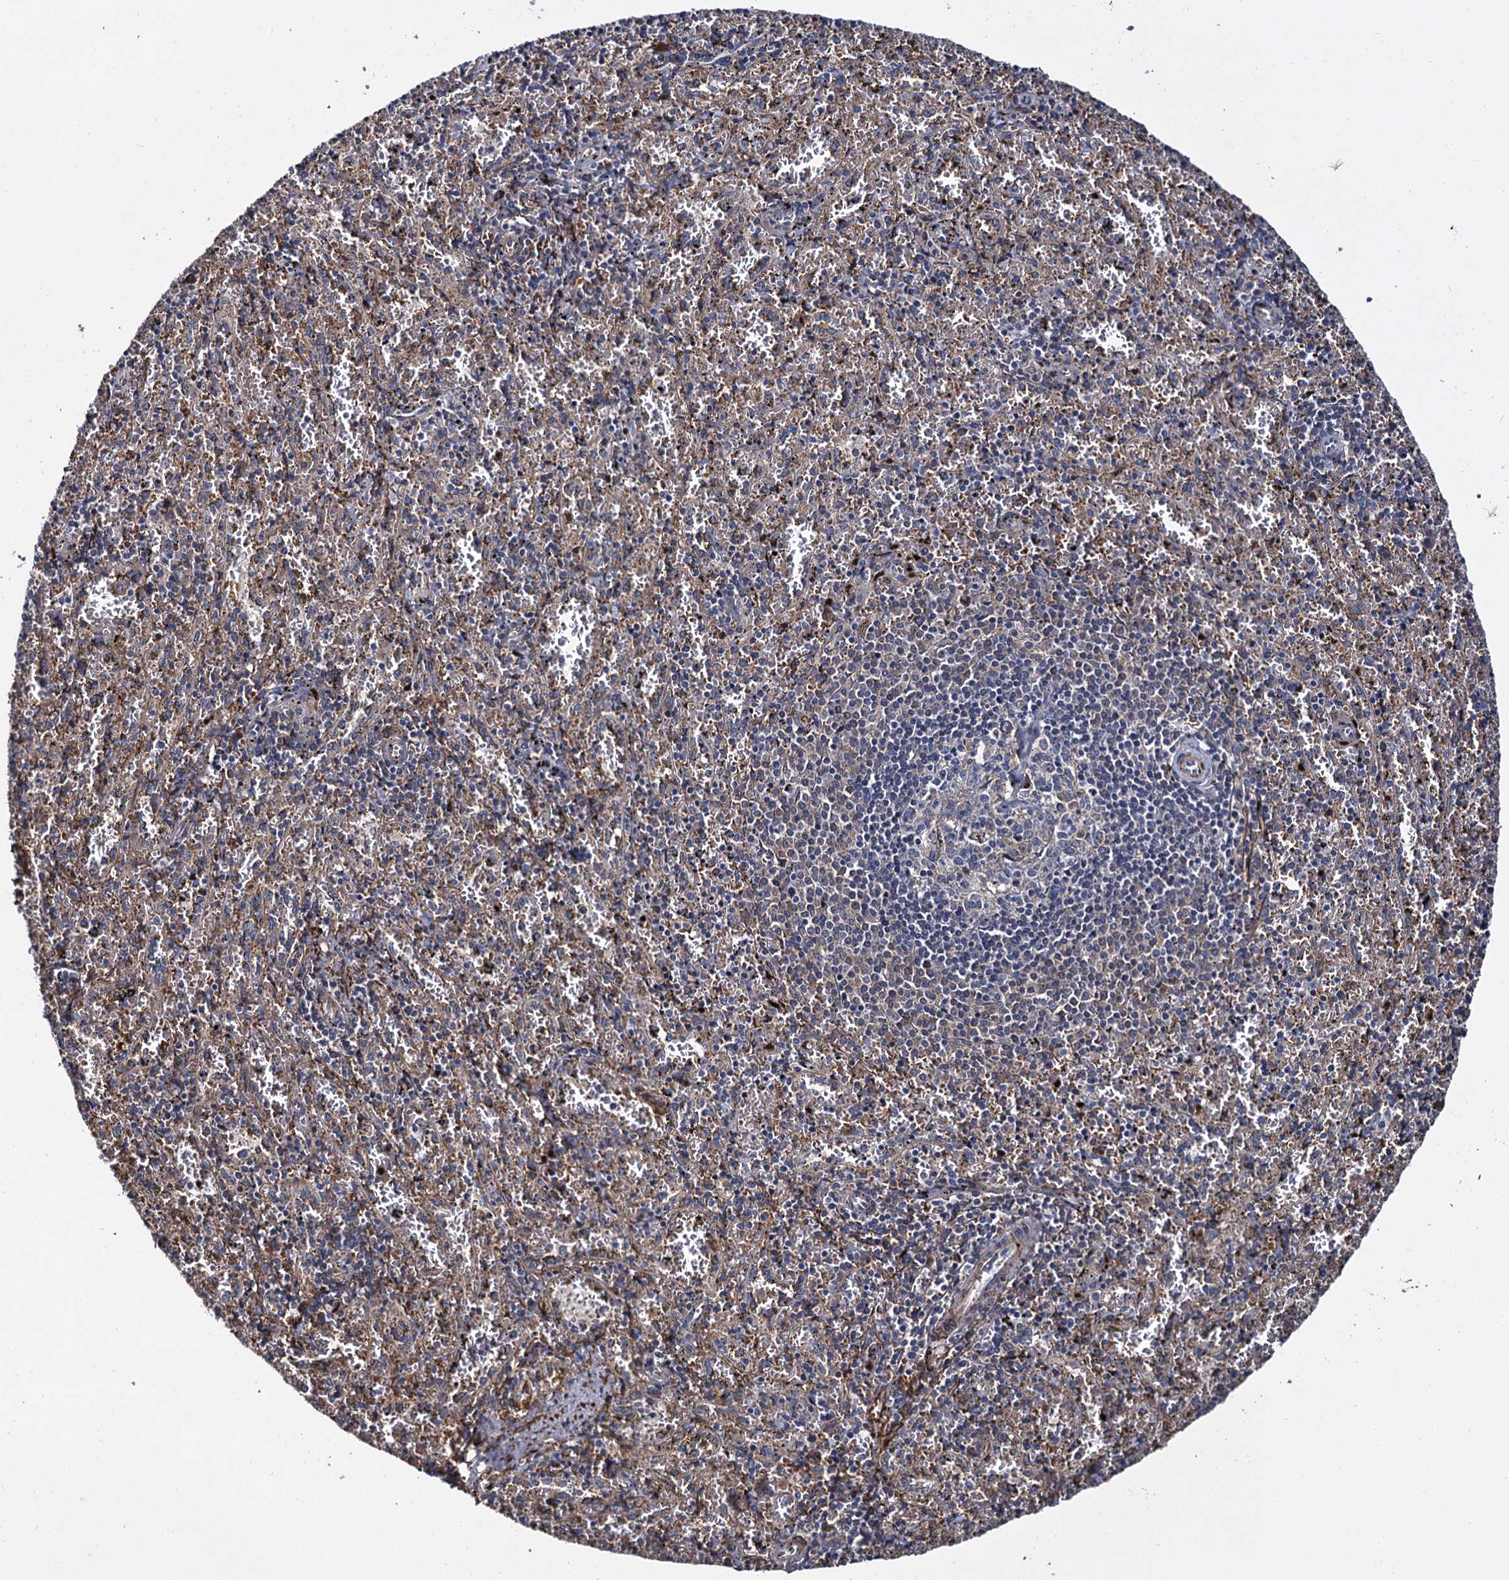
{"staining": {"intensity": "negative", "quantity": "none", "location": "none"}, "tissue": "spleen", "cell_type": "Cells in red pulp", "image_type": "normal", "snomed": [{"axis": "morphology", "description": "Normal tissue, NOS"}, {"axis": "topography", "description": "Spleen"}], "caption": "The immunohistochemistry histopathology image has no significant expression in cells in red pulp of spleen.", "gene": "ISM2", "patient": {"sex": "male", "age": 11}}